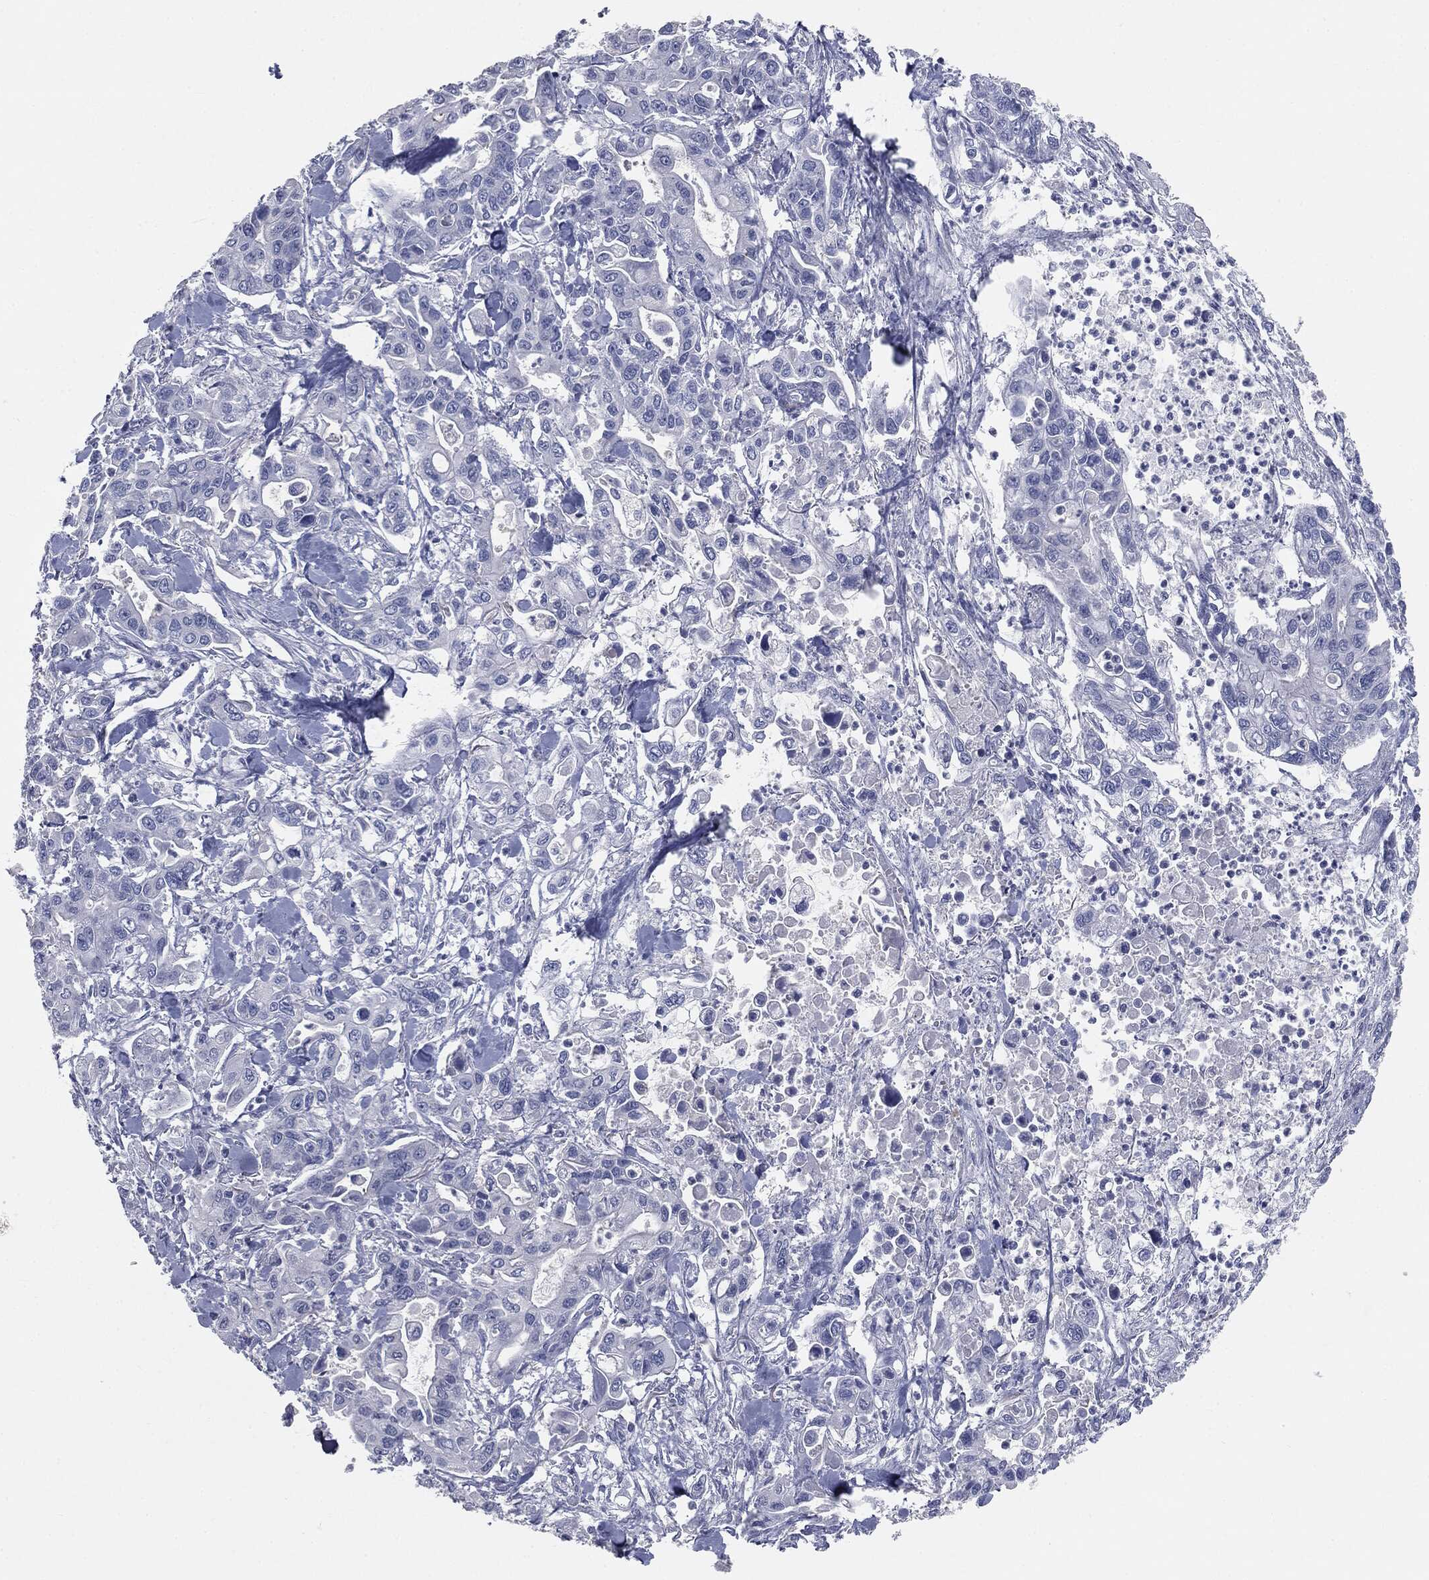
{"staining": {"intensity": "negative", "quantity": "none", "location": "none"}, "tissue": "pancreatic cancer", "cell_type": "Tumor cells", "image_type": "cancer", "snomed": [{"axis": "morphology", "description": "Adenocarcinoma, NOS"}, {"axis": "topography", "description": "Pancreas"}], "caption": "Immunohistochemical staining of human adenocarcinoma (pancreatic) reveals no significant expression in tumor cells.", "gene": "CAV3", "patient": {"sex": "male", "age": 62}}